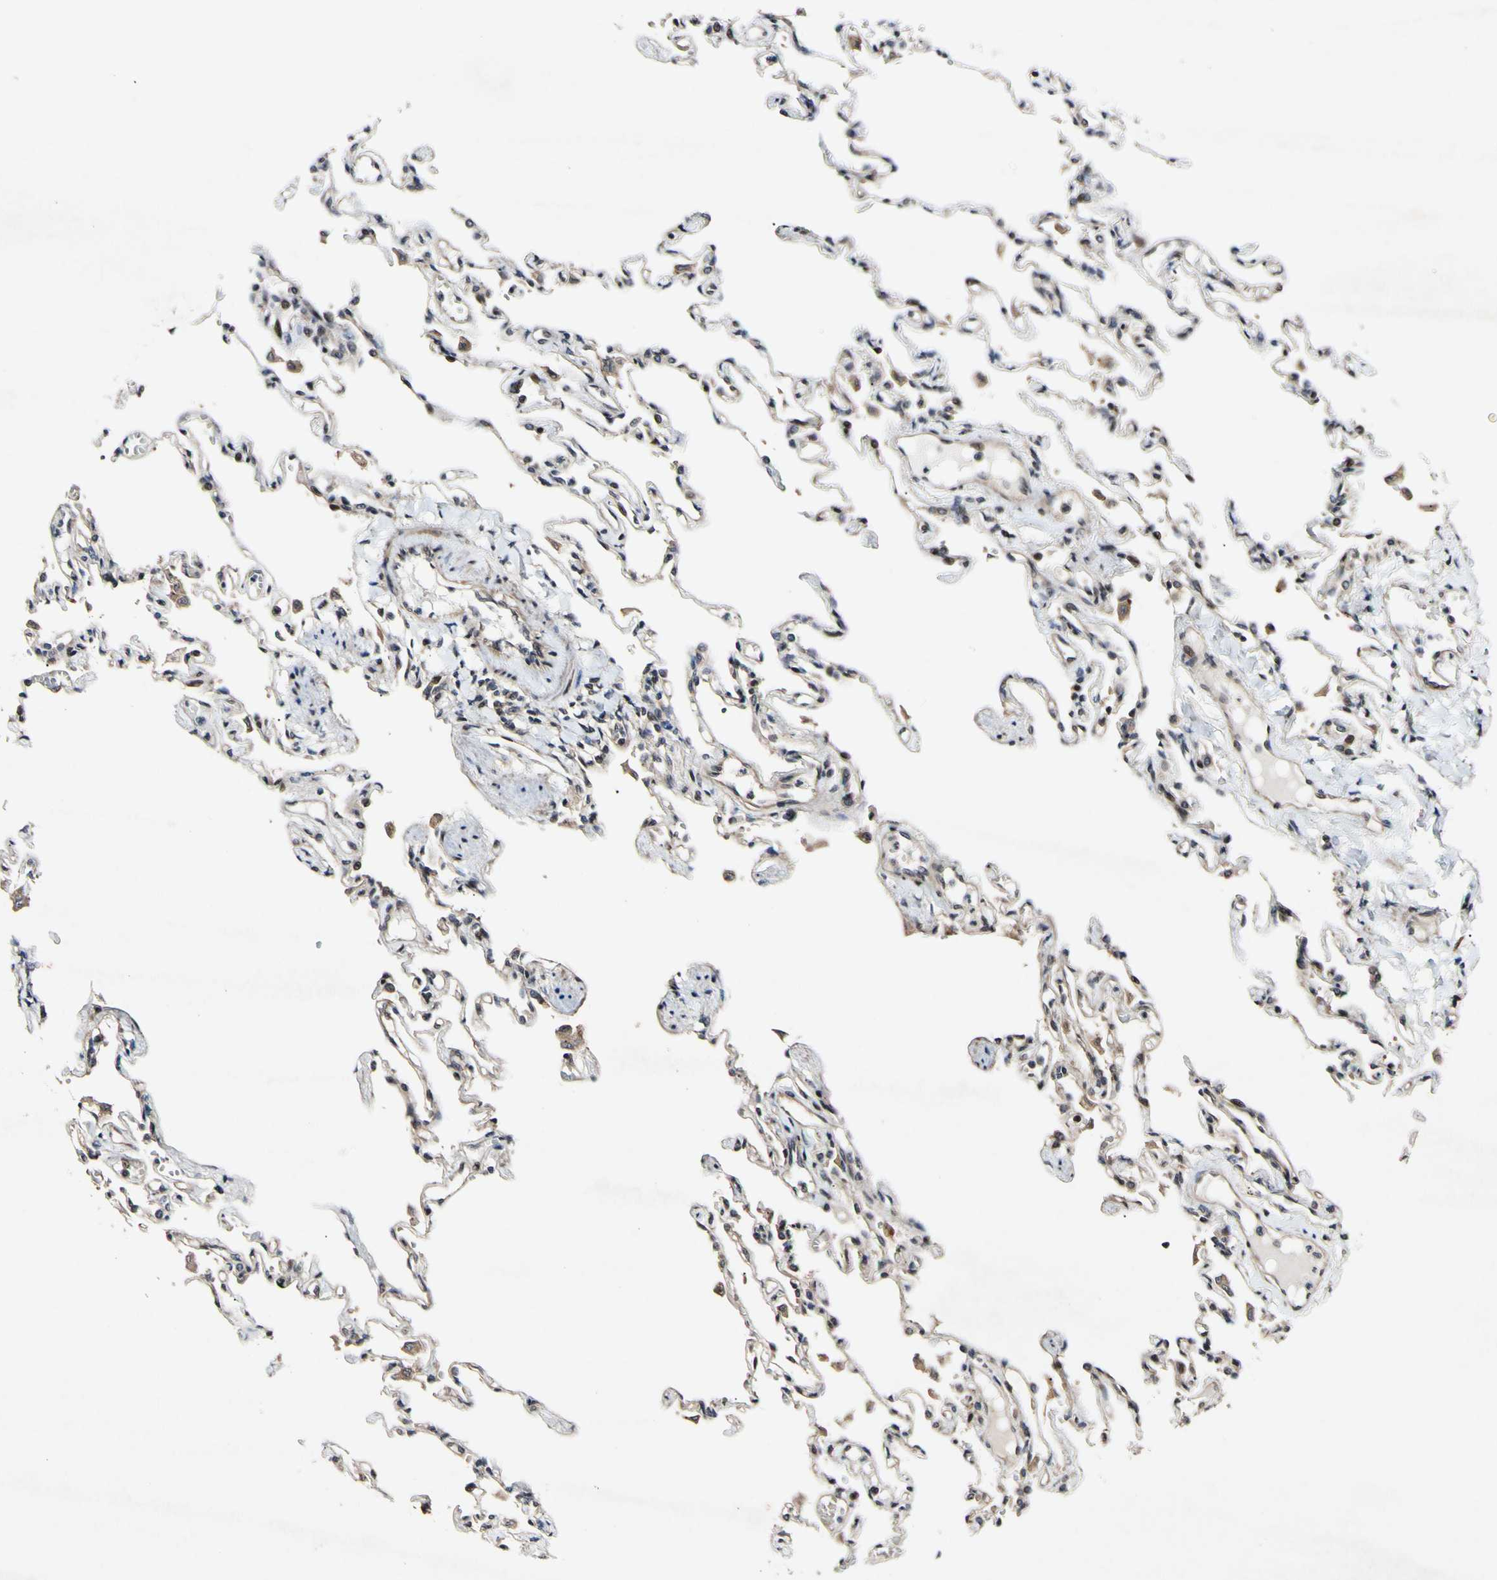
{"staining": {"intensity": "weak", "quantity": ">75%", "location": "cytoplasmic/membranous"}, "tissue": "lung", "cell_type": "Alveolar cells", "image_type": "normal", "snomed": [{"axis": "morphology", "description": "Normal tissue, NOS"}, {"axis": "topography", "description": "Lung"}], "caption": "Lung stained with immunohistochemistry (IHC) shows weak cytoplasmic/membranous expression in approximately >75% of alveolar cells.", "gene": "CSNK1E", "patient": {"sex": "male", "age": 21}}